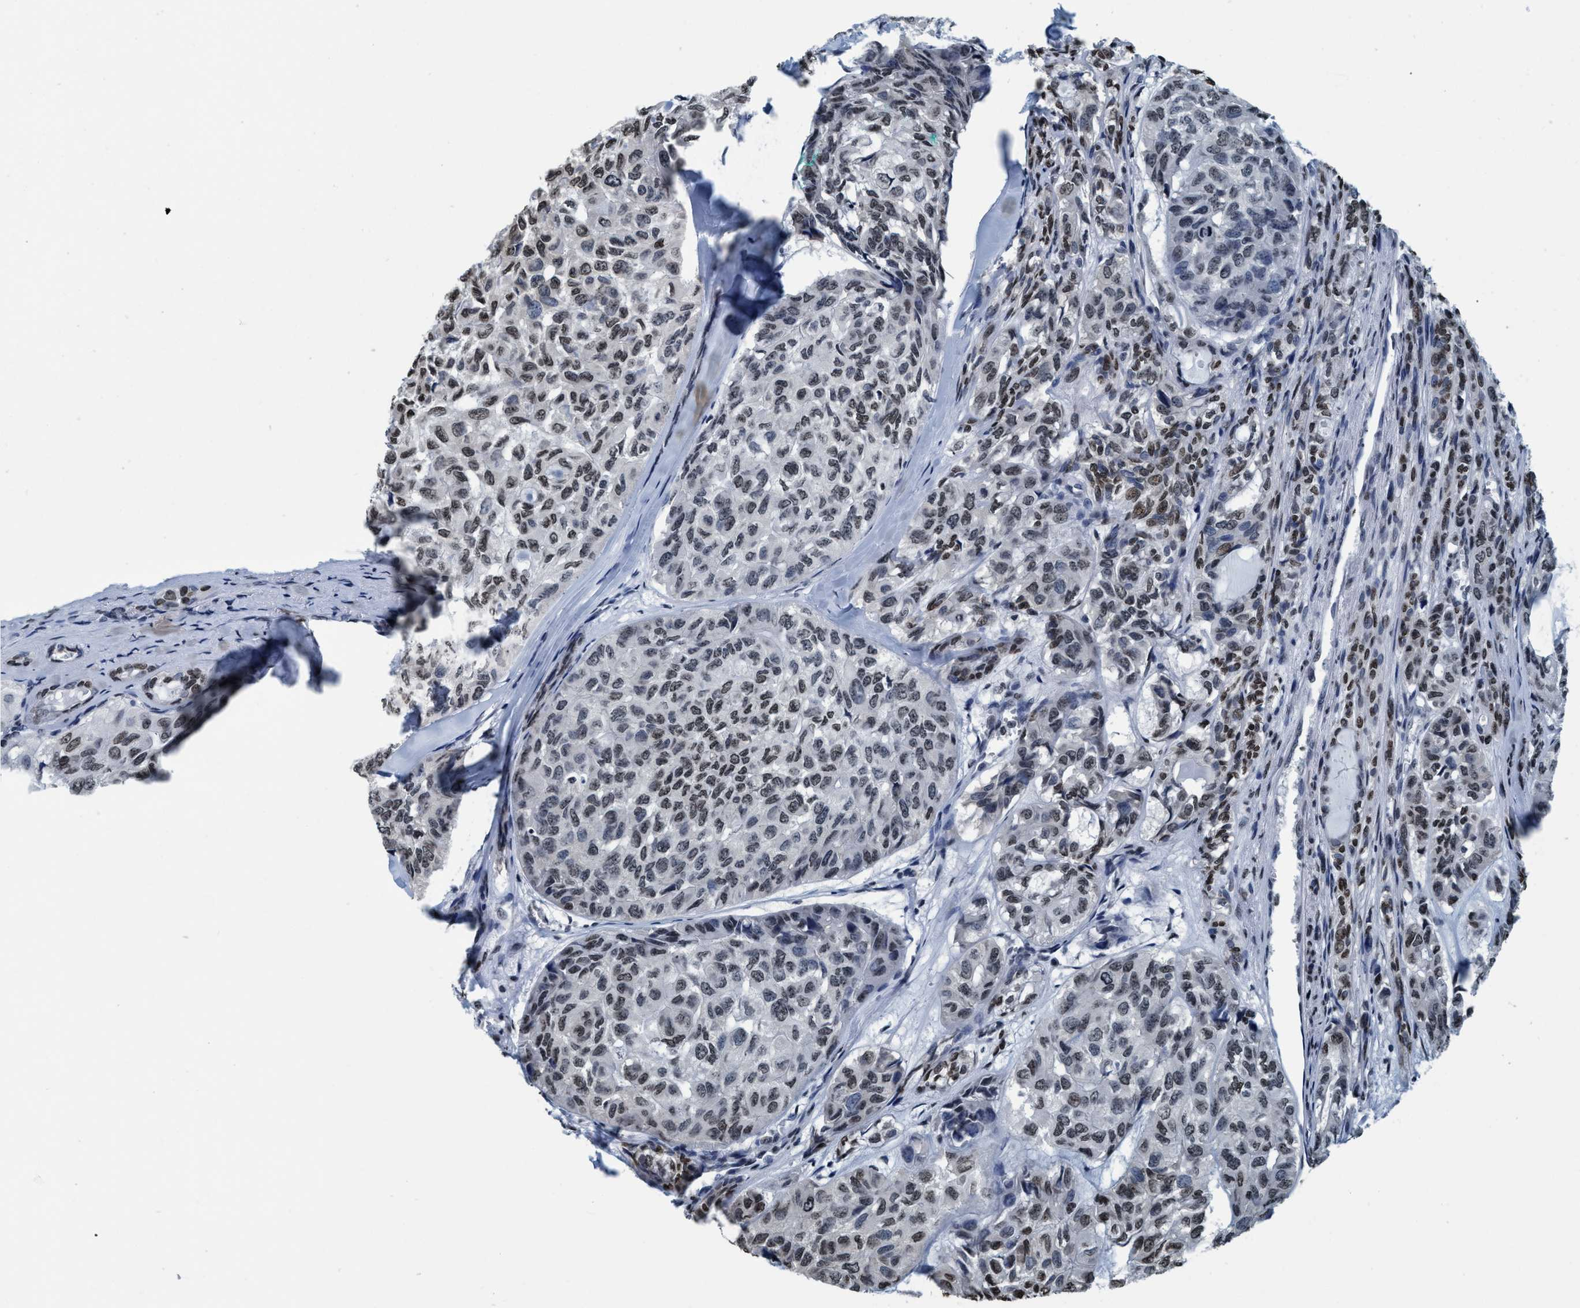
{"staining": {"intensity": "weak", "quantity": ">75%", "location": "nuclear"}, "tissue": "head and neck cancer", "cell_type": "Tumor cells", "image_type": "cancer", "snomed": [{"axis": "morphology", "description": "Adenocarcinoma, NOS"}, {"axis": "topography", "description": "Salivary gland, NOS"}, {"axis": "topography", "description": "Head-Neck"}], "caption": "Protein expression analysis of adenocarcinoma (head and neck) reveals weak nuclear positivity in approximately >75% of tumor cells. The staining is performed using DAB brown chromogen to label protein expression. The nuclei are counter-stained blue using hematoxylin.", "gene": "CCNE2", "patient": {"sex": "female", "age": 76}}